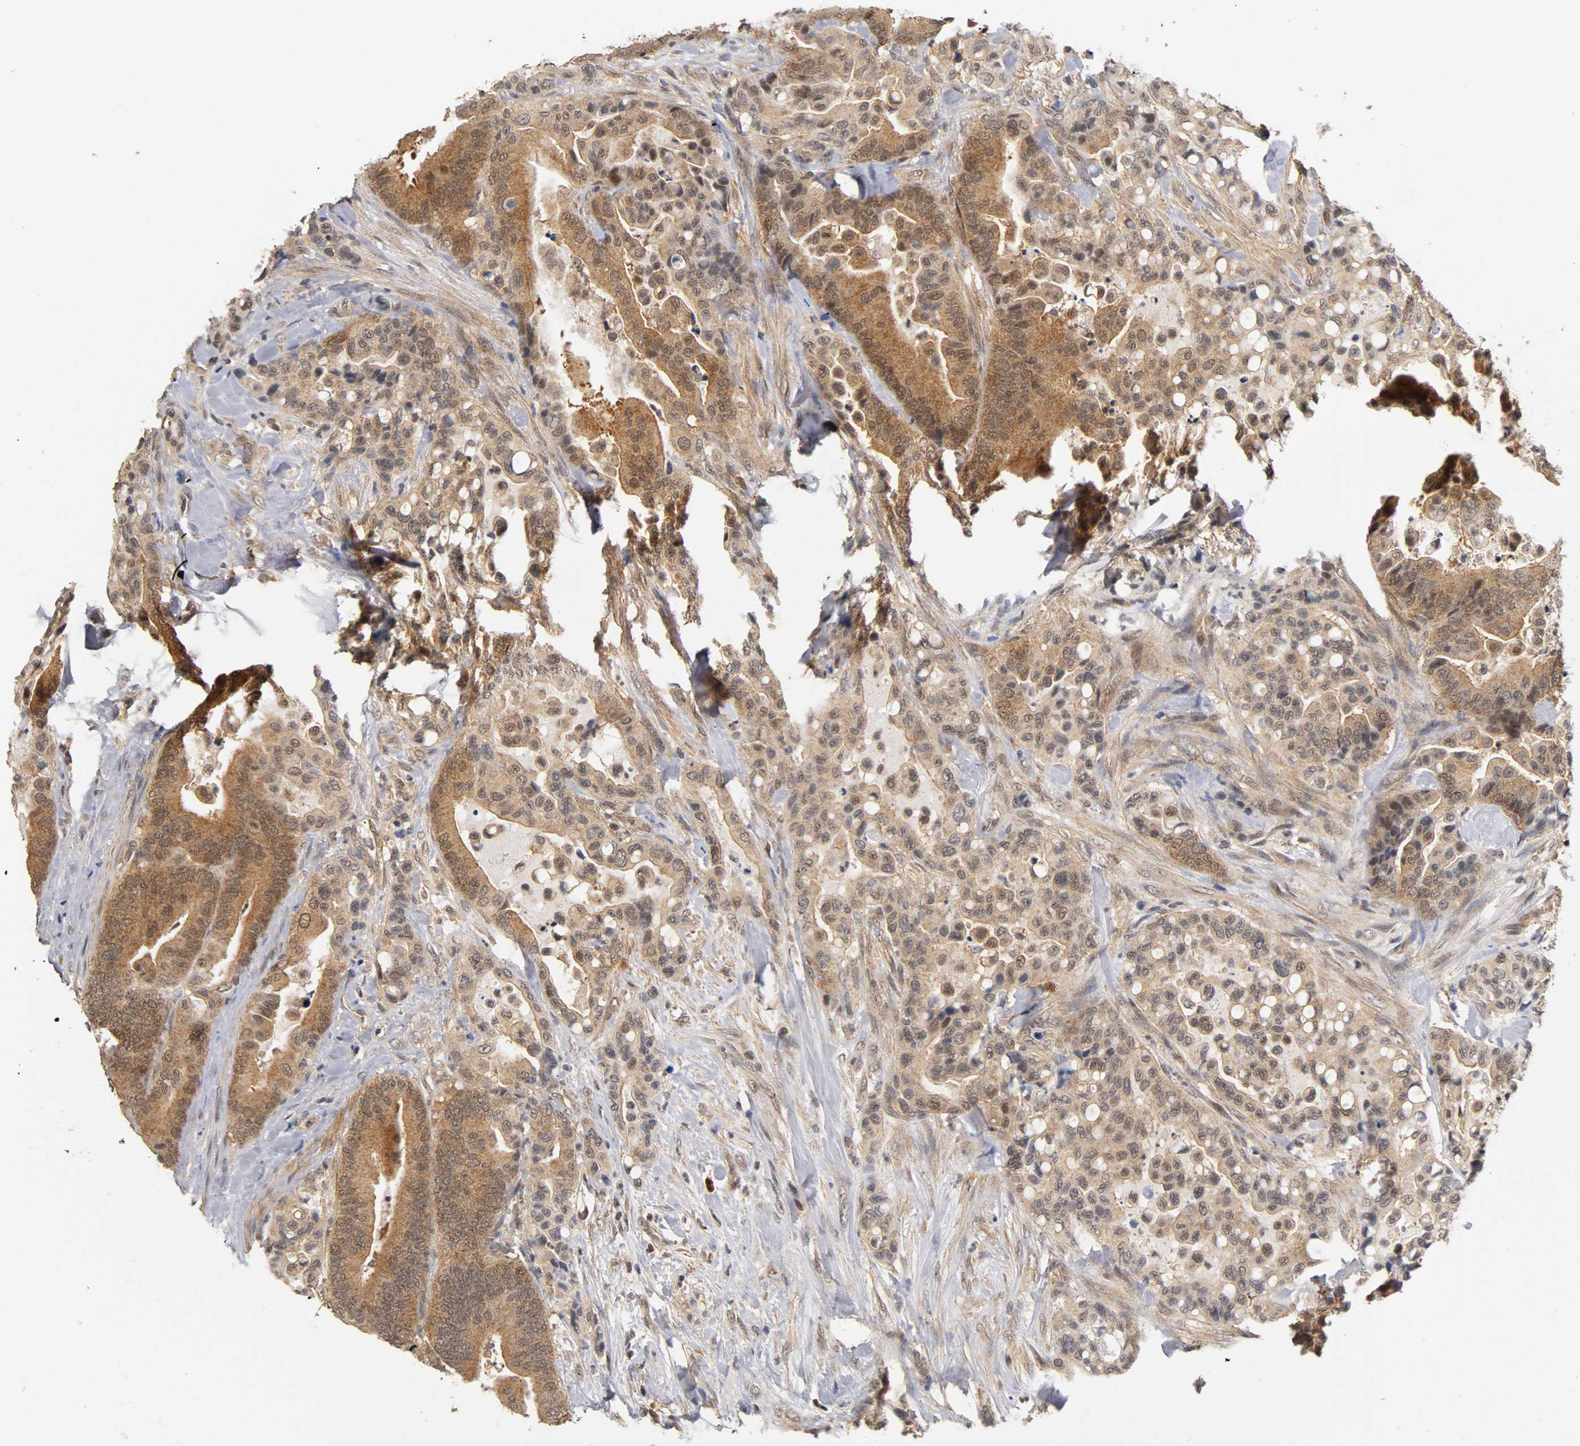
{"staining": {"intensity": "strong", "quantity": ">75%", "location": "cytoplasmic/membranous,nuclear"}, "tissue": "colorectal cancer", "cell_type": "Tumor cells", "image_type": "cancer", "snomed": [{"axis": "morphology", "description": "Normal tissue, NOS"}, {"axis": "morphology", "description": "Adenocarcinoma, NOS"}, {"axis": "topography", "description": "Colon"}], "caption": "Immunohistochemistry (IHC) (DAB (3,3'-diaminobenzidine)) staining of adenocarcinoma (colorectal) demonstrates strong cytoplasmic/membranous and nuclear protein staining in approximately >75% of tumor cells.", "gene": "UBE2M", "patient": {"sex": "male", "age": 82}}